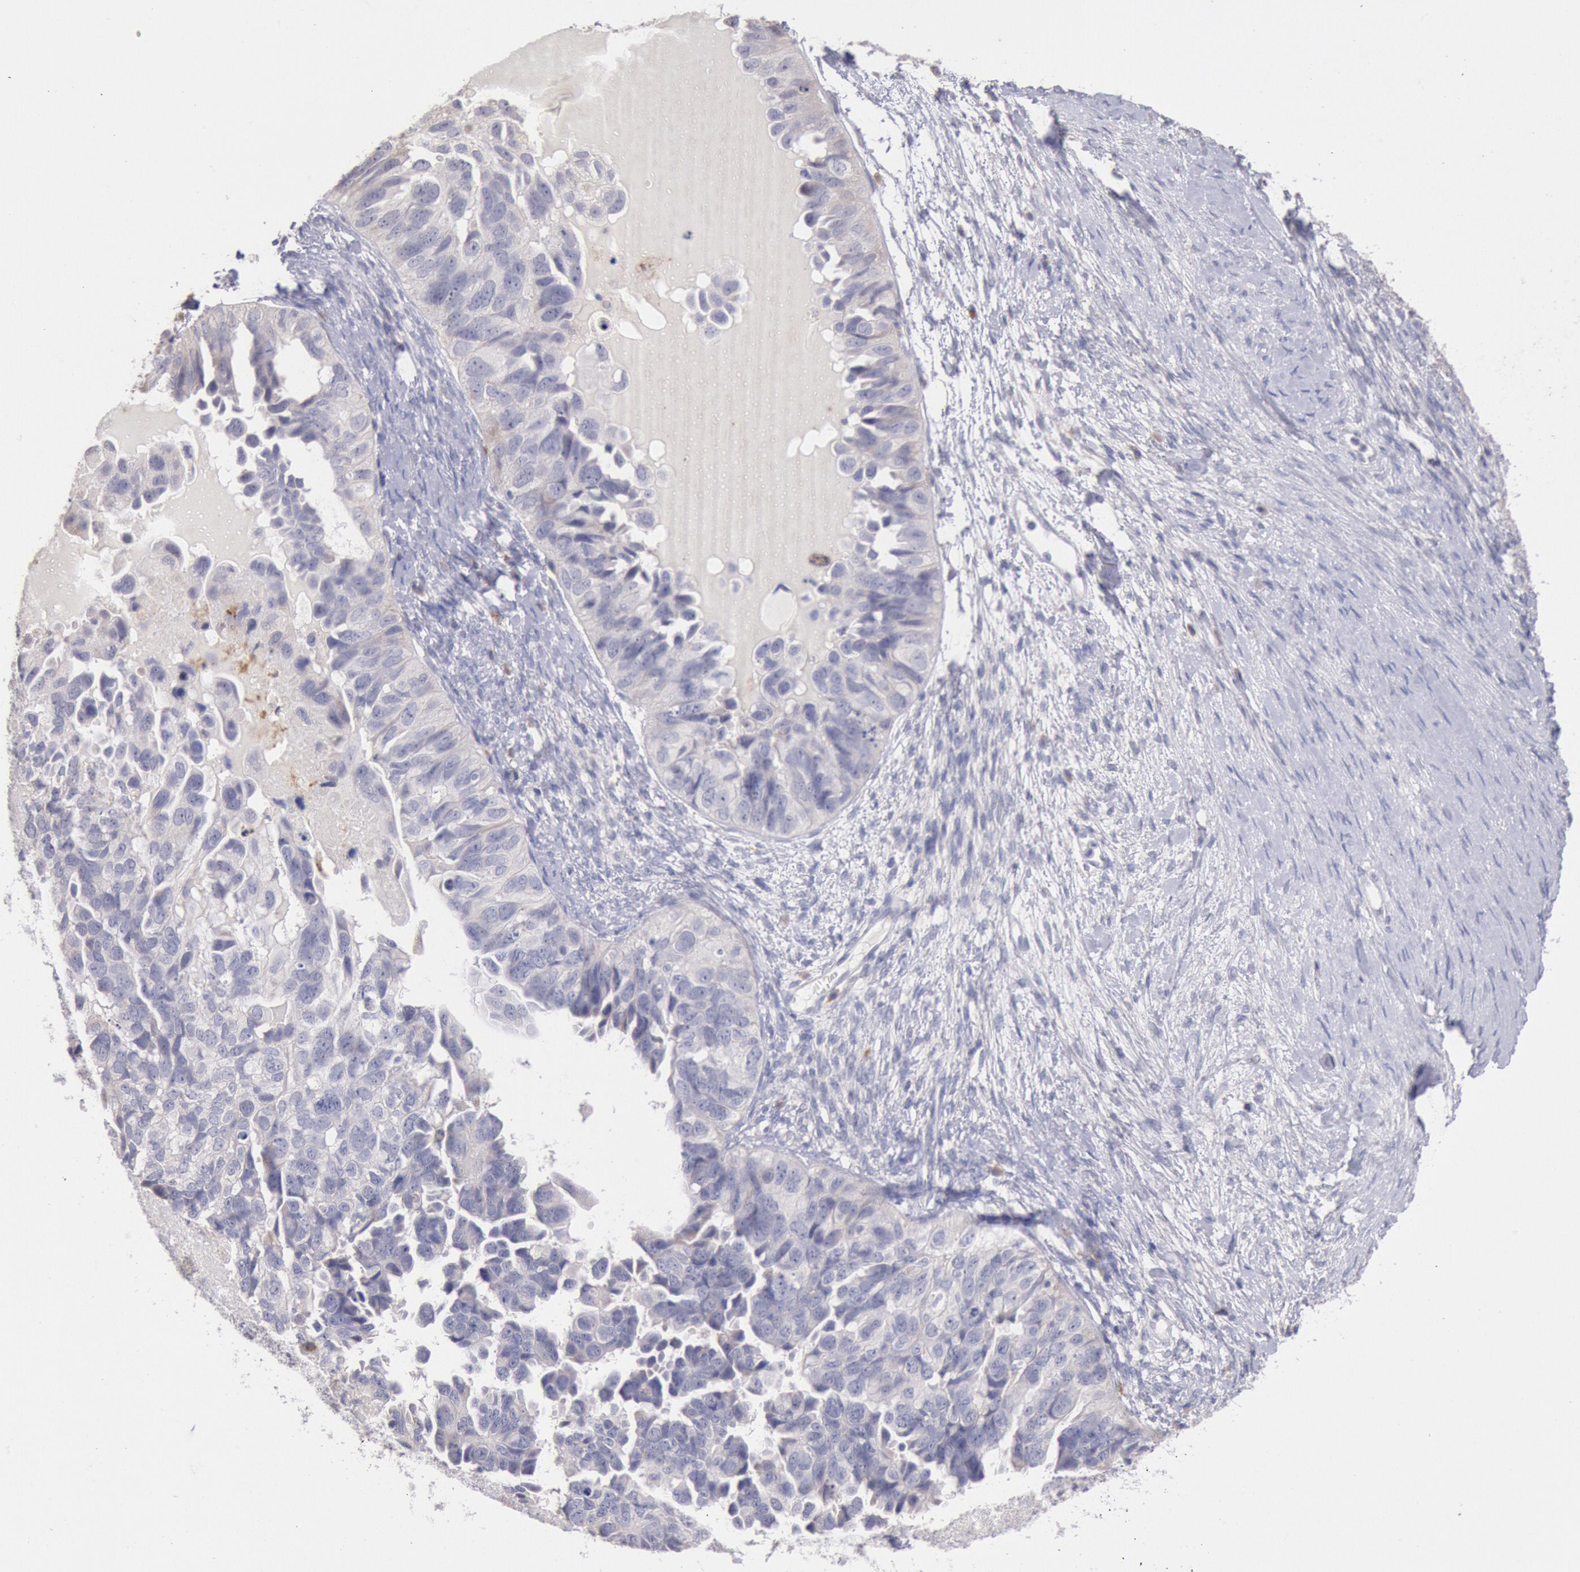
{"staining": {"intensity": "weak", "quantity": "<25%", "location": "cytoplasmic/membranous"}, "tissue": "ovarian cancer", "cell_type": "Tumor cells", "image_type": "cancer", "snomed": [{"axis": "morphology", "description": "Cystadenocarcinoma, serous, NOS"}, {"axis": "topography", "description": "Ovary"}], "caption": "This is a image of immunohistochemistry (IHC) staining of ovarian cancer, which shows no expression in tumor cells.", "gene": "GAL3ST1", "patient": {"sex": "female", "age": 82}}